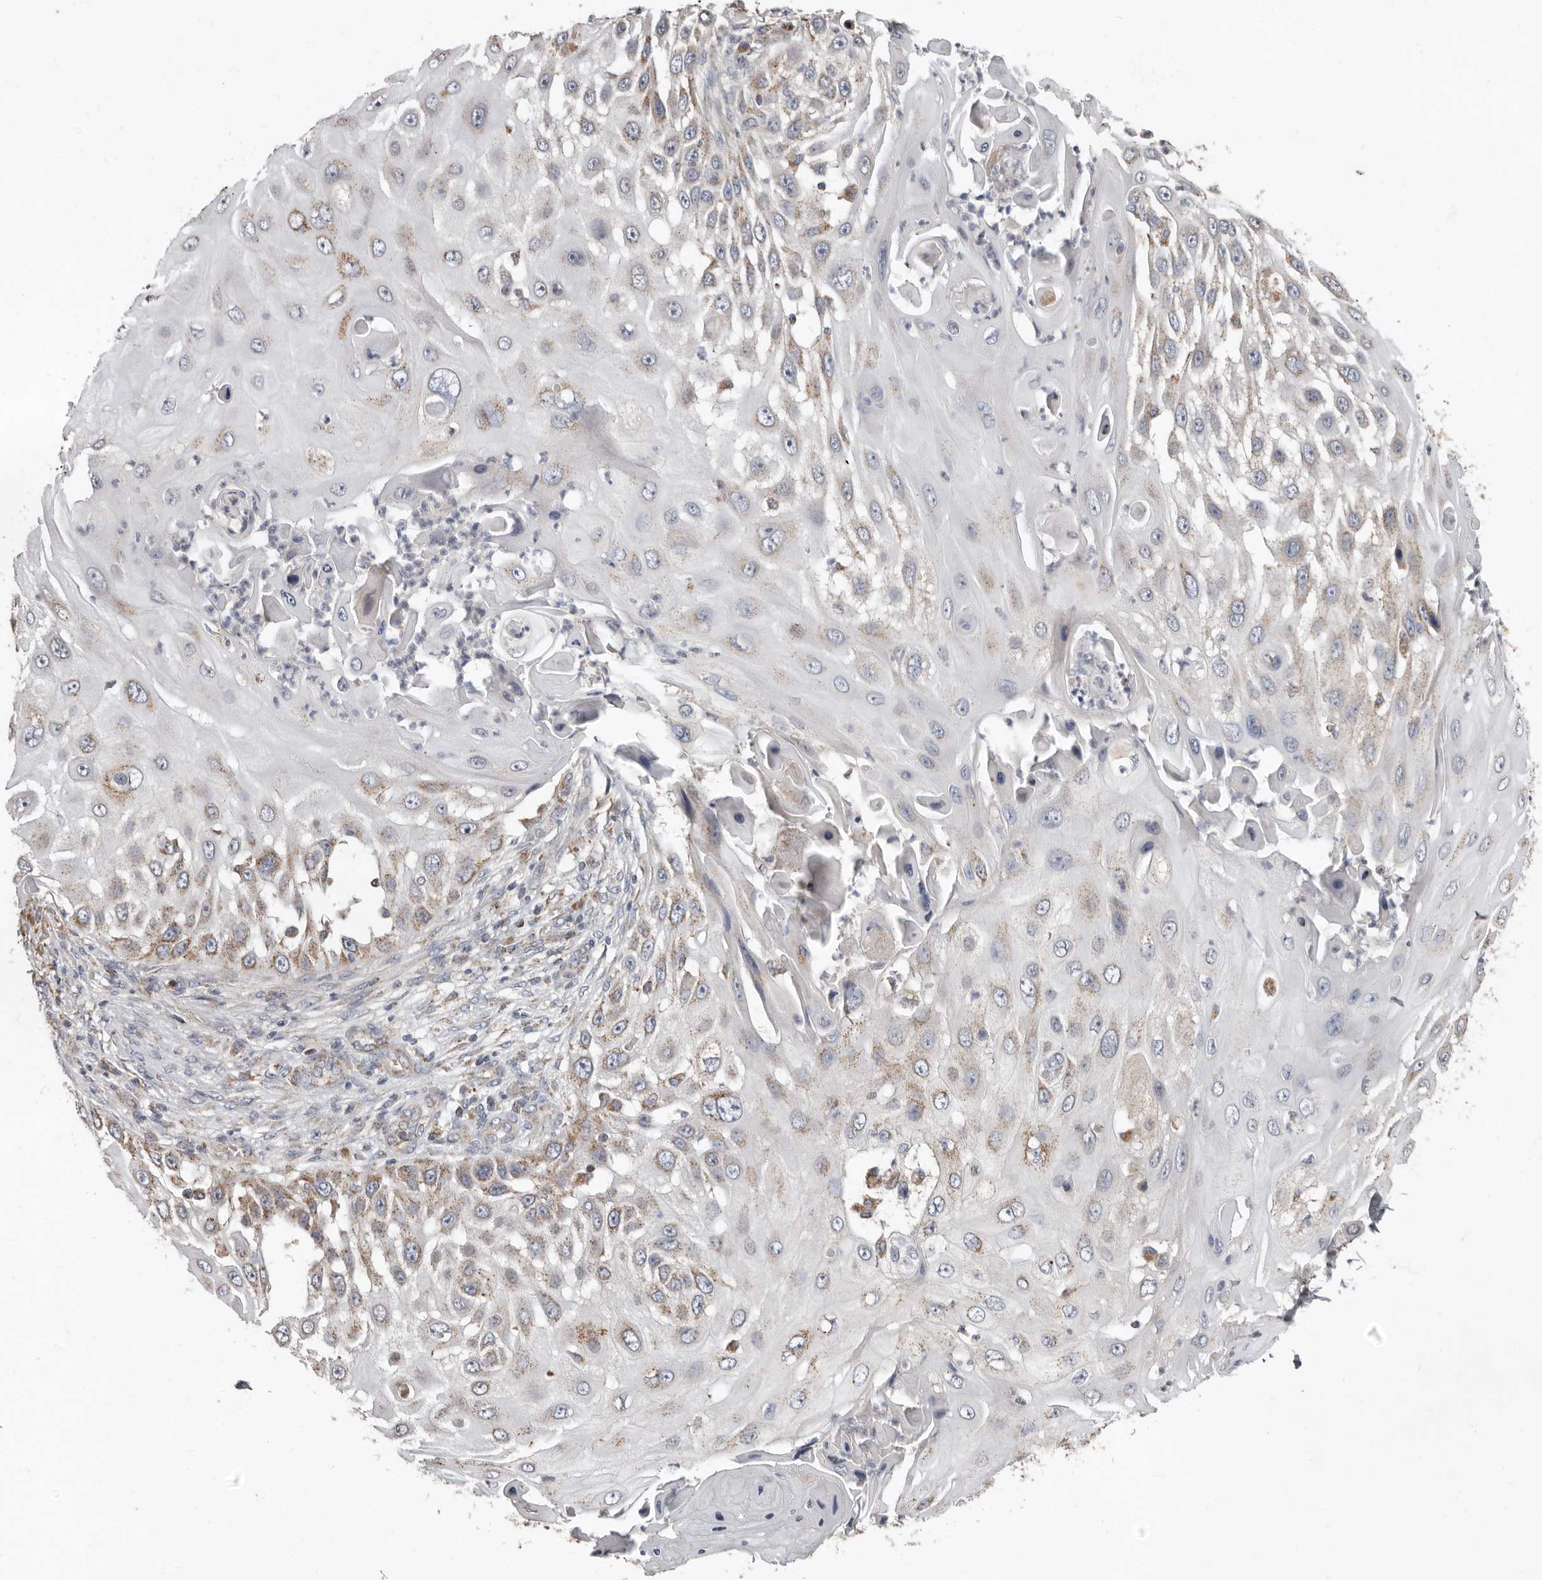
{"staining": {"intensity": "moderate", "quantity": "25%-75%", "location": "cytoplasmic/membranous"}, "tissue": "skin cancer", "cell_type": "Tumor cells", "image_type": "cancer", "snomed": [{"axis": "morphology", "description": "Squamous cell carcinoma, NOS"}, {"axis": "topography", "description": "Skin"}], "caption": "A histopathology image of human skin squamous cell carcinoma stained for a protein reveals moderate cytoplasmic/membranous brown staining in tumor cells.", "gene": "KIF26B", "patient": {"sex": "female", "age": 44}}